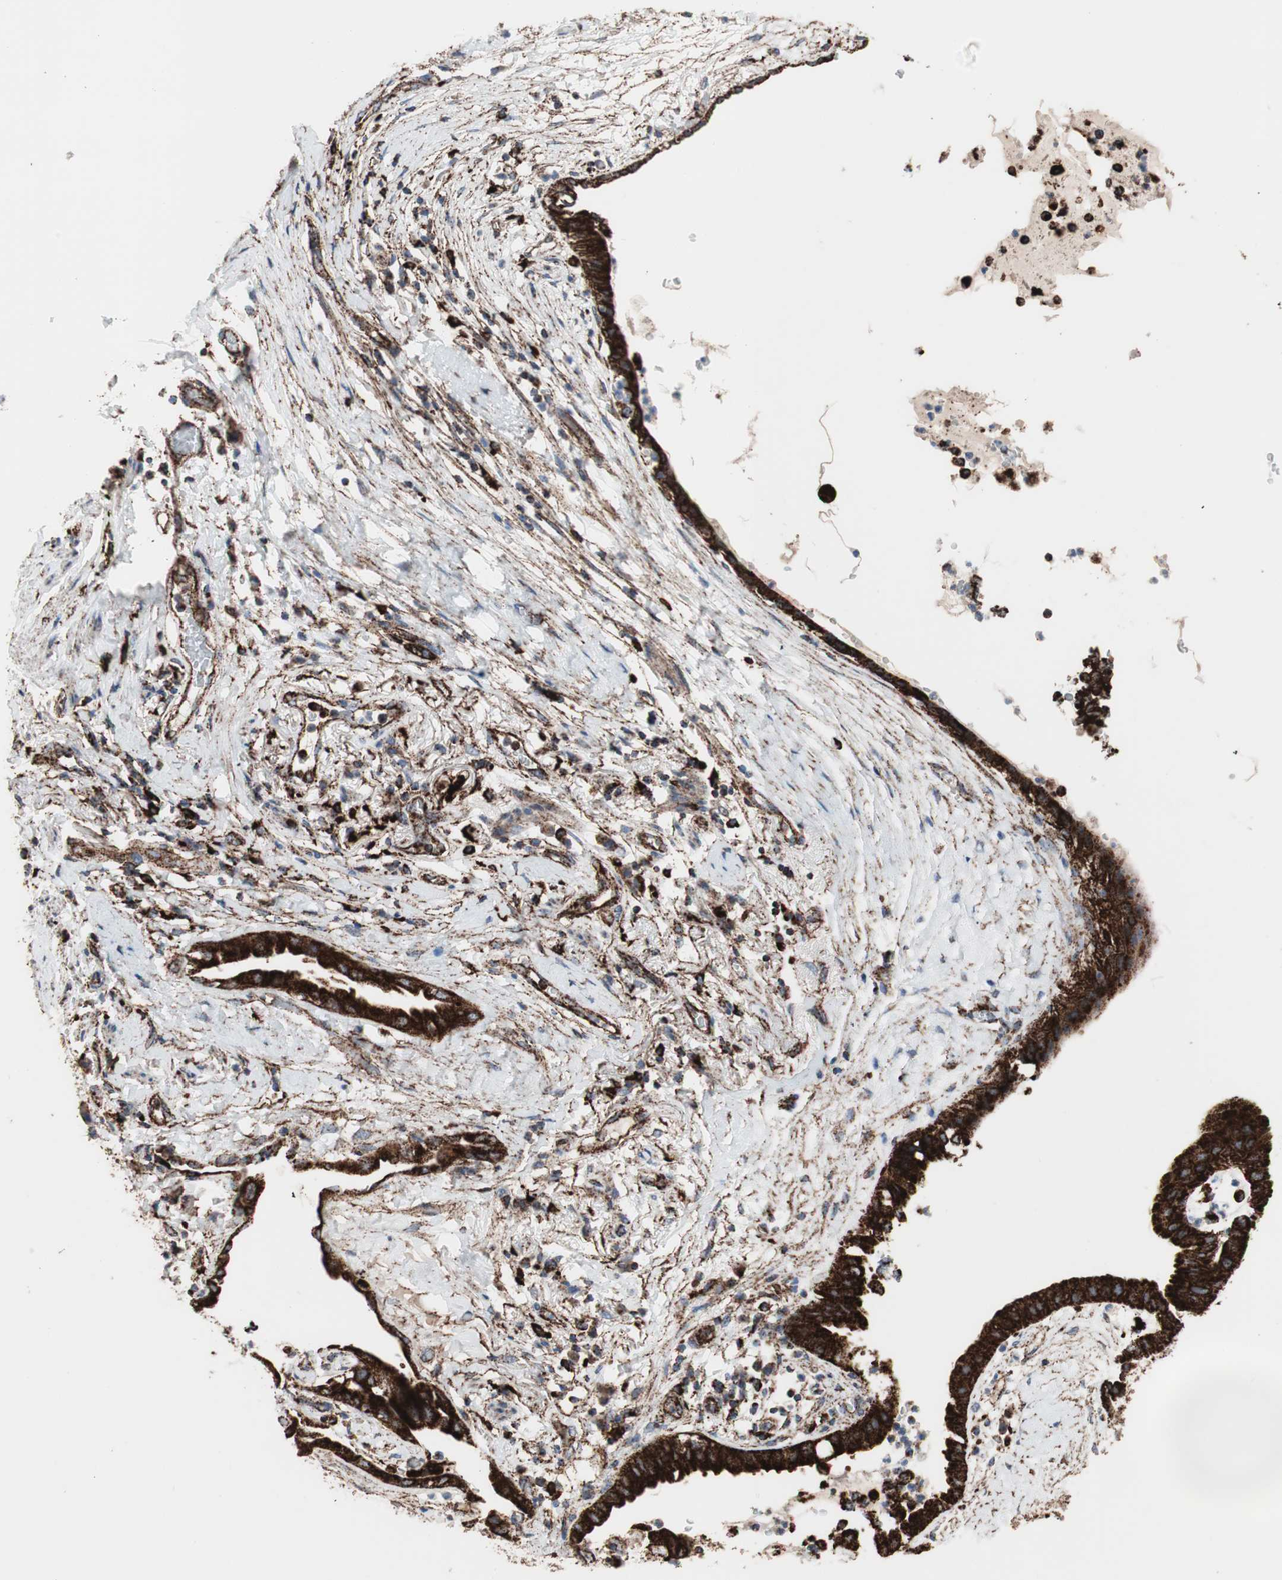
{"staining": {"intensity": "strong", "quantity": ">75%", "location": "cytoplasmic/membranous"}, "tissue": "lung cancer", "cell_type": "Tumor cells", "image_type": "cancer", "snomed": [{"axis": "morphology", "description": "Adenocarcinoma, NOS"}, {"axis": "topography", "description": "Lung"}], "caption": "DAB (3,3'-diaminobenzidine) immunohistochemical staining of lung cancer demonstrates strong cytoplasmic/membranous protein expression in about >75% of tumor cells.", "gene": "LAMP1", "patient": {"sex": "female", "age": 70}}